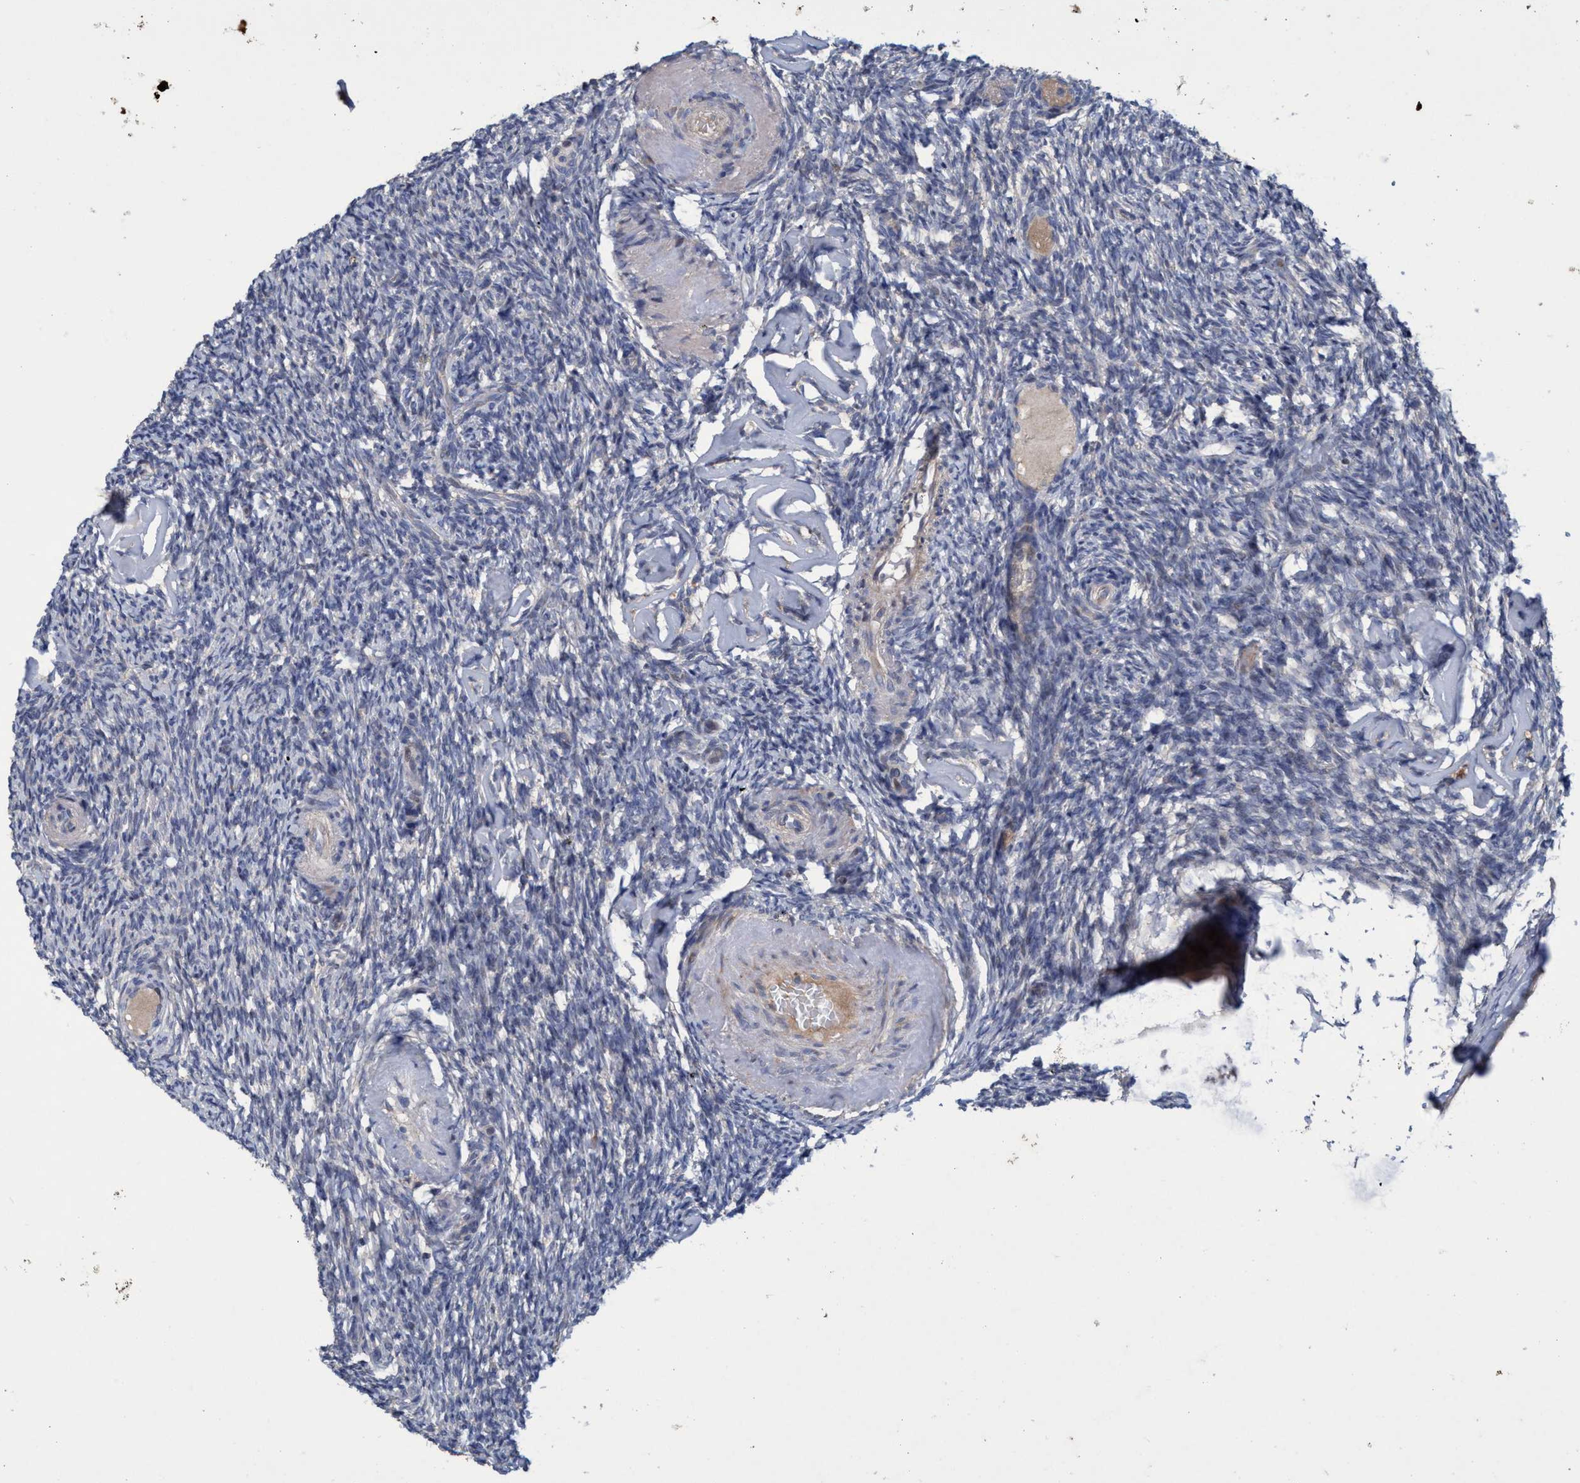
{"staining": {"intensity": "moderate", "quantity": ">75%", "location": "cytoplasmic/membranous"}, "tissue": "ovary", "cell_type": "Follicle cells", "image_type": "normal", "snomed": [{"axis": "morphology", "description": "Normal tissue, NOS"}, {"axis": "topography", "description": "Ovary"}], "caption": "Ovary stained with immunohistochemistry shows moderate cytoplasmic/membranous positivity in approximately >75% of follicle cells. Nuclei are stained in blue.", "gene": "ZNF677", "patient": {"sex": "female", "age": 60}}